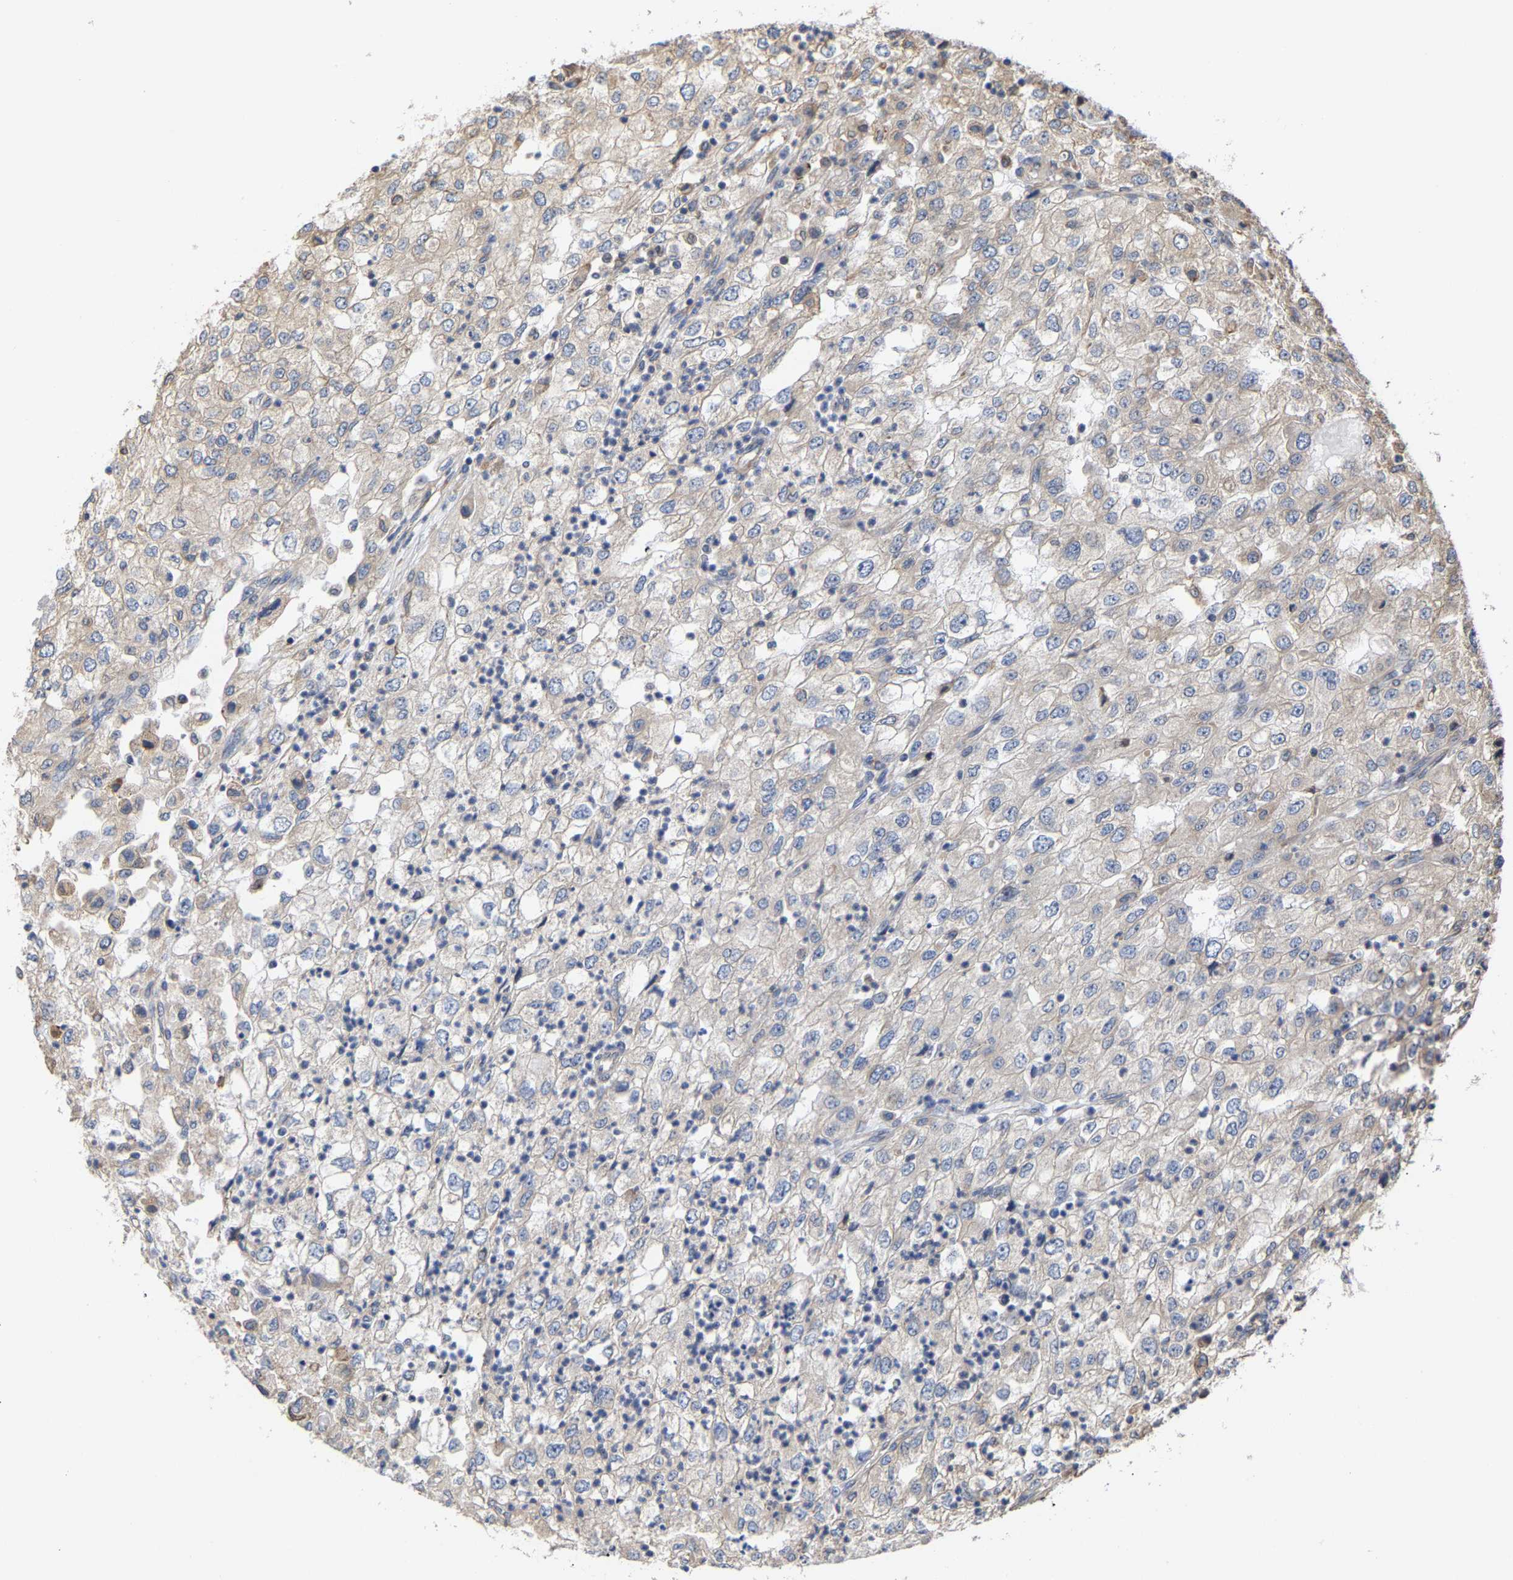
{"staining": {"intensity": "weak", "quantity": "<25%", "location": "cytoplasmic/membranous"}, "tissue": "renal cancer", "cell_type": "Tumor cells", "image_type": "cancer", "snomed": [{"axis": "morphology", "description": "Adenocarcinoma, NOS"}, {"axis": "topography", "description": "Kidney"}], "caption": "Immunohistochemistry (IHC) micrograph of renal adenocarcinoma stained for a protein (brown), which shows no positivity in tumor cells. The staining was performed using DAB (3,3'-diaminobenzidine) to visualize the protein expression in brown, while the nuclei were stained in blue with hematoxylin (Magnification: 20x).", "gene": "ARAP1", "patient": {"sex": "female", "age": 54}}